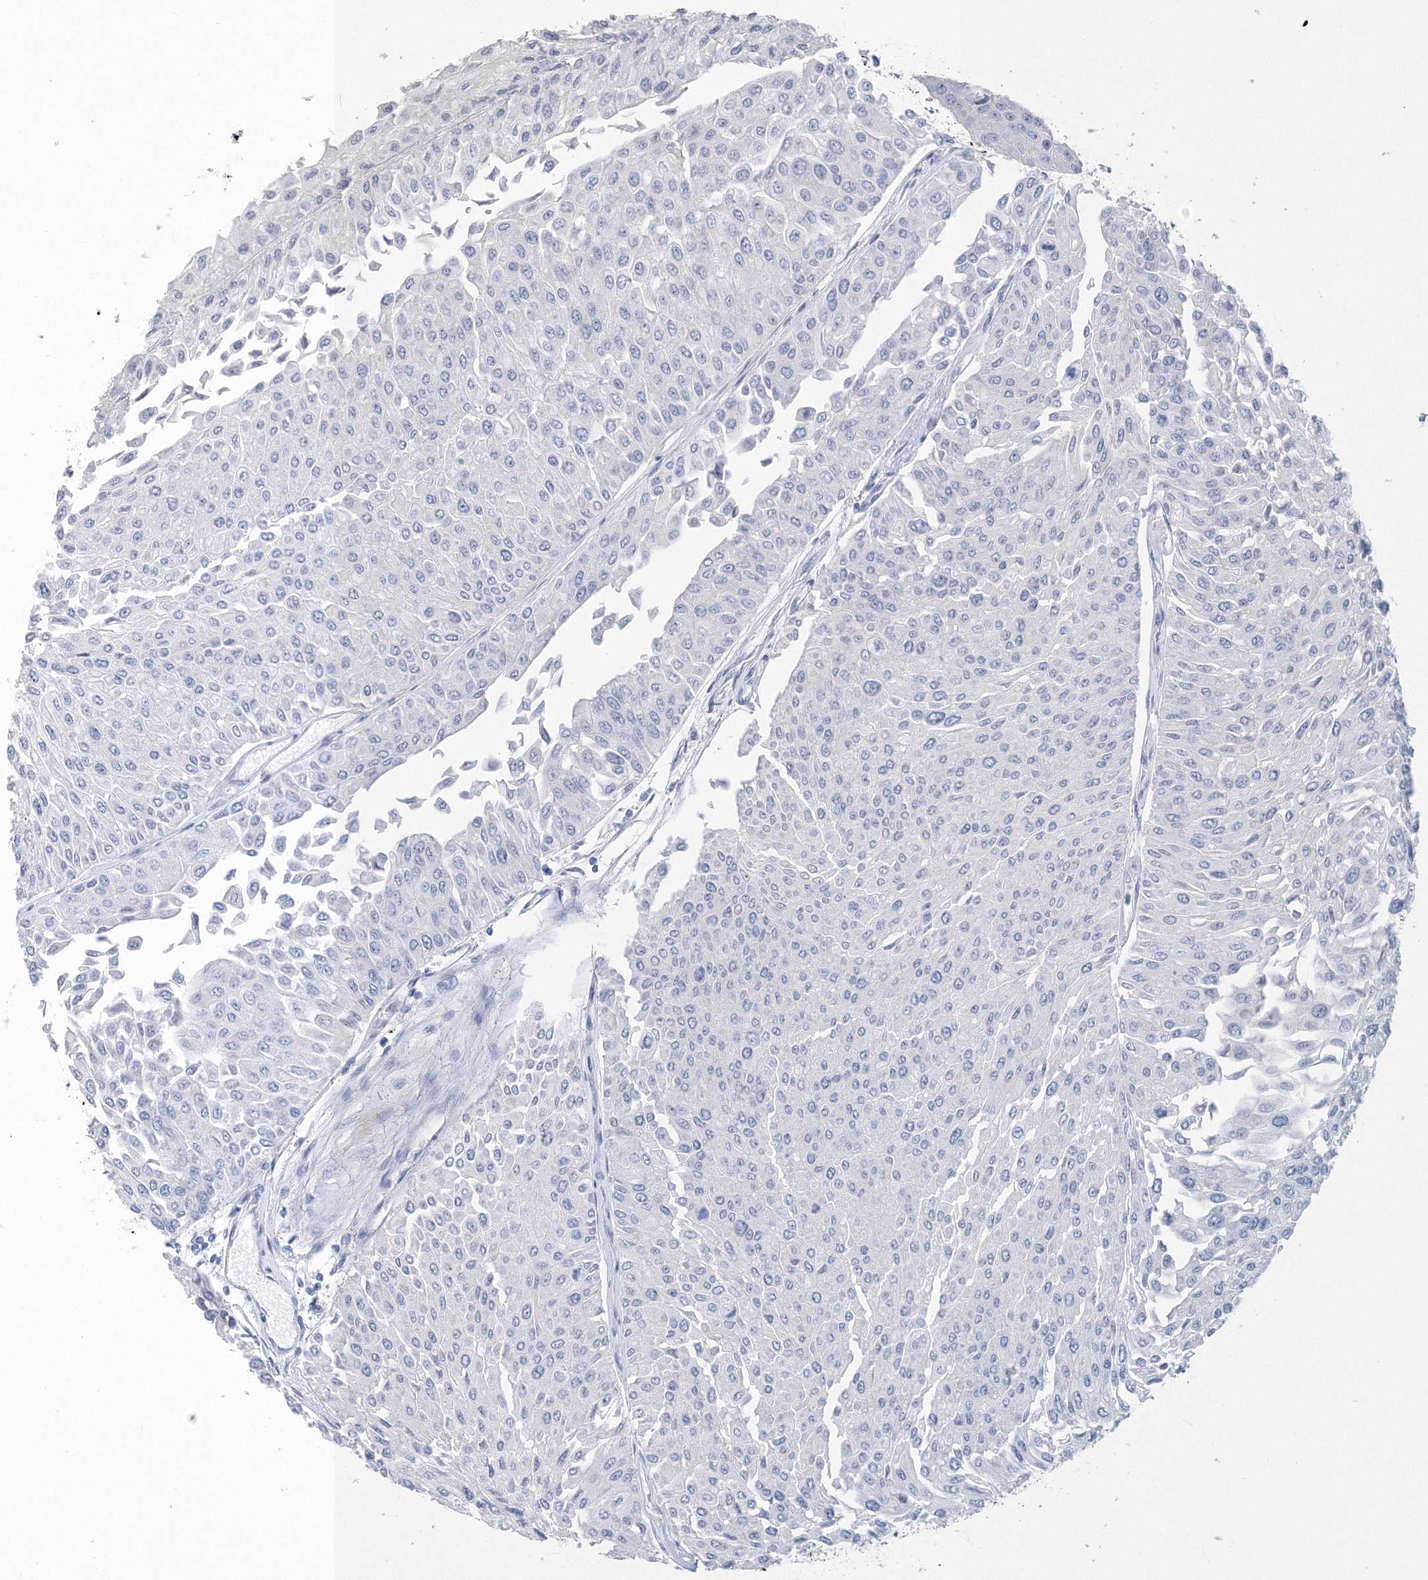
{"staining": {"intensity": "negative", "quantity": "none", "location": "none"}, "tissue": "urothelial cancer", "cell_type": "Tumor cells", "image_type": "cancer", "snomed": [{"axis": "morphology", "description": "Urothelial carcinoma, Low grade"}, {"axis": "topography", "description": "Urinary bladder"}], "caption": "DAB immunohistochemical staining of urothelial cancer reveals no significant expression in tumor cells.", "gene": "OSBPL6", "patient": {"sex": "male", "age": 67}}